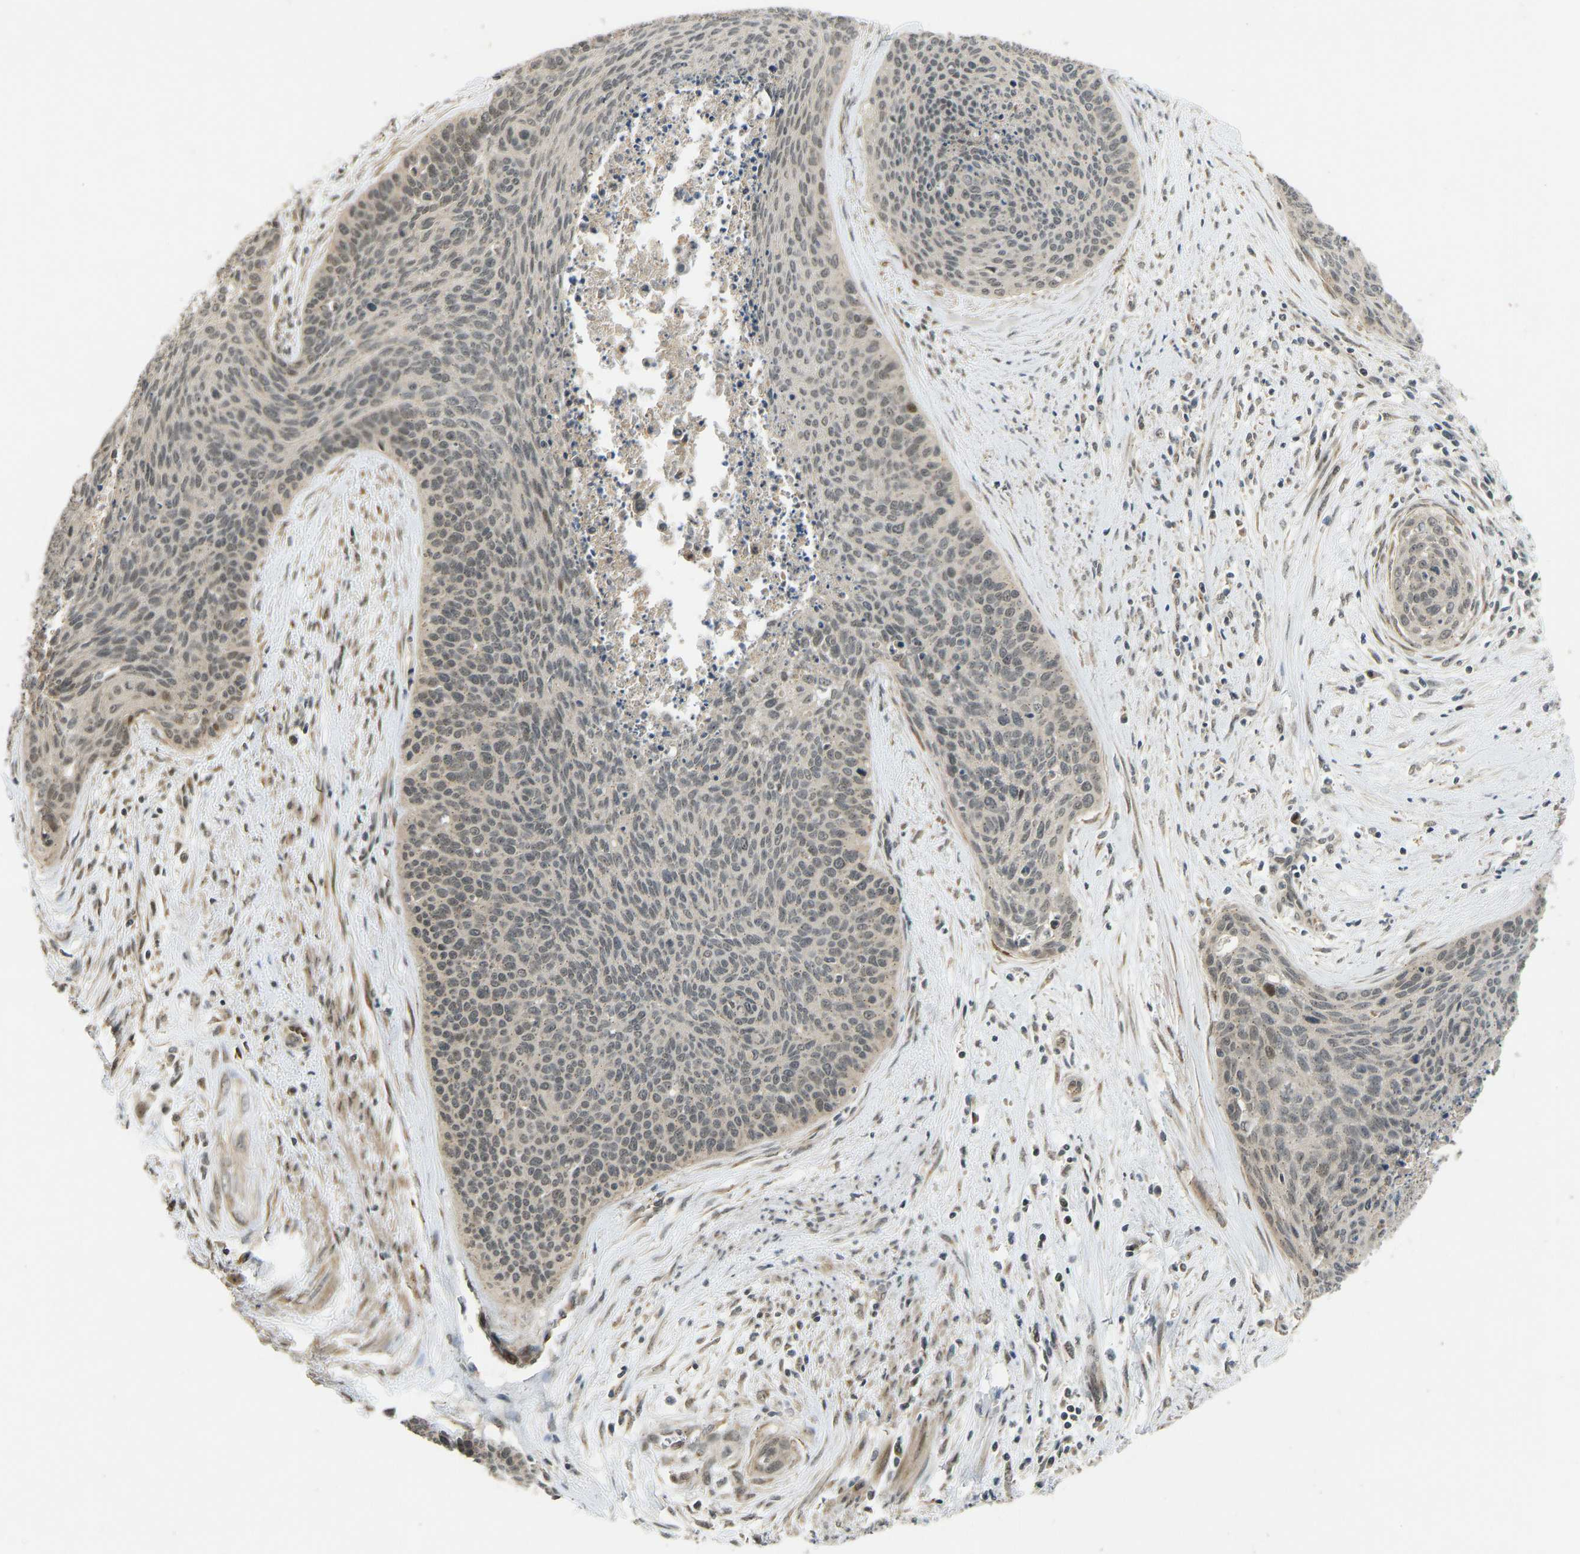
{"staining": {"intensity": "weak", "quantity": "25%-75%", "location": "nuclear"}, "tissue": "cervical cancer", "cell_type": "Tumor cells", "image_type": "cancer", "snomed": [{"axis": "morphology", "description": "Squamous cell carcinoma, NOS"}, {"axis": "topography", "description": "Cervix"}], "caption": "This histopathology image displays squamous cell carcinoma (cervical) stained with immunohistochemistry to label a protein in brown. The nuclear of tumor cells show weak positivity for the protein. Nuclei are counter-stained blue.", "gene": "ACADS", "patient": {"sex": "female", "age": 55}}